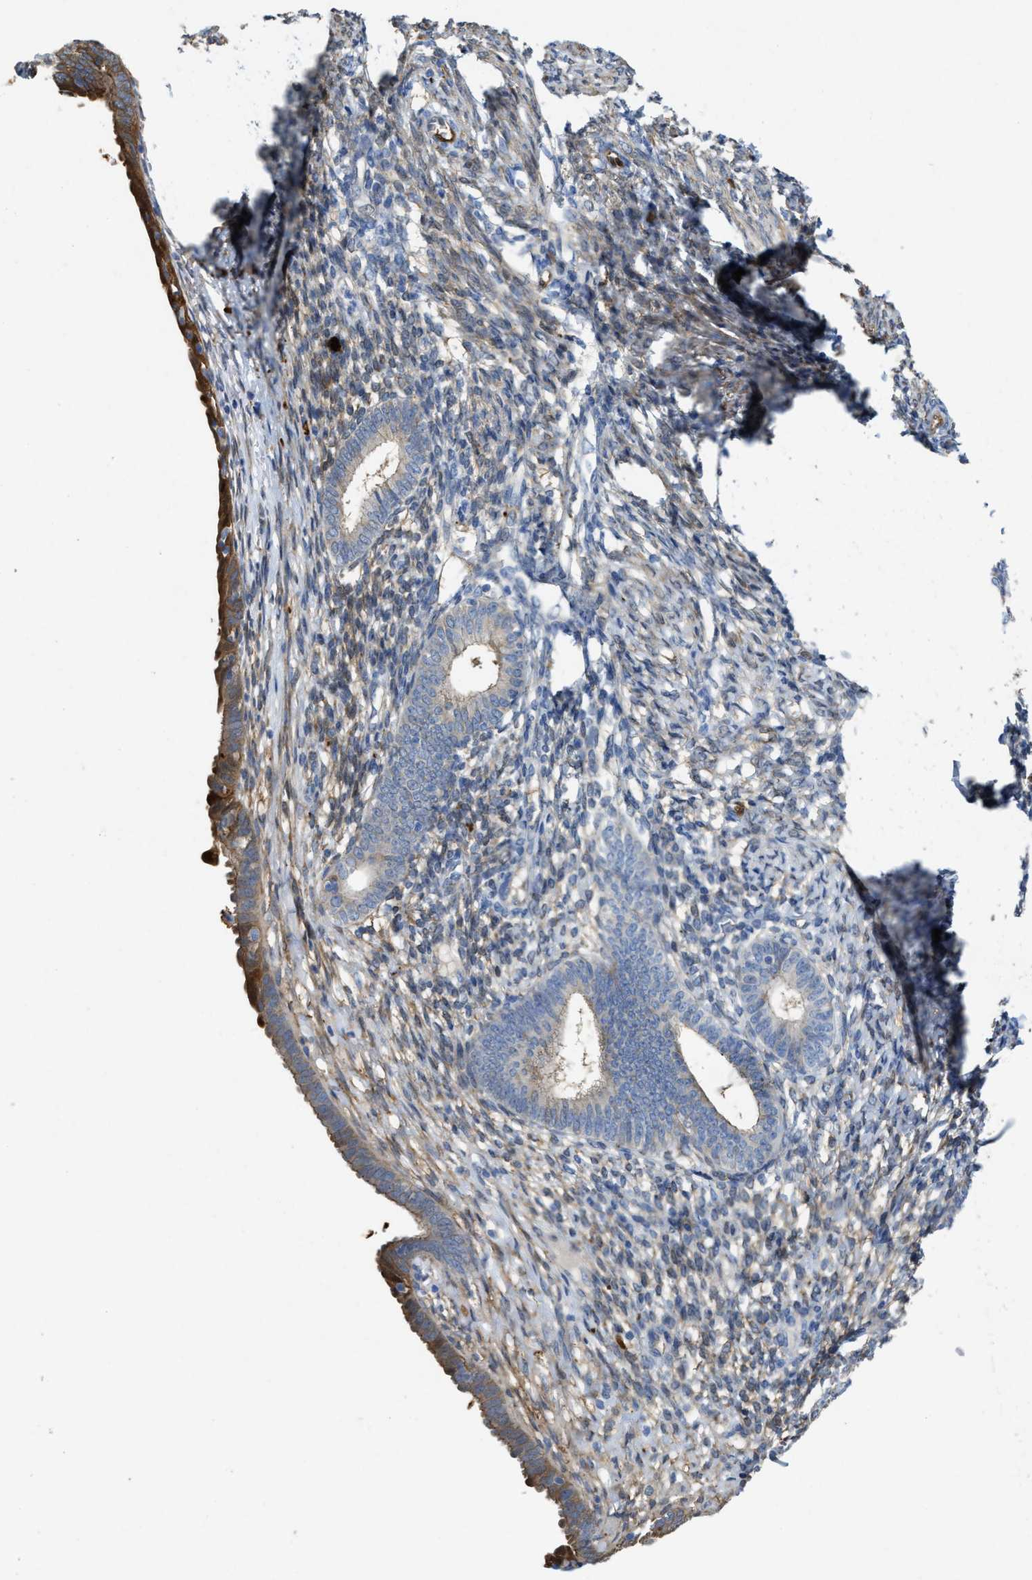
{"staining": {"intensity": "weak", "quantity": "<25%", "location": "cytoplasmic/membranous"}, "tissue": "endometrium", "cell_type": "Cells in endometrial stroma", "image_type": "normal", "snomed": [{"axis": "morphology", "description": "Normal tissue, NOS"}, {"axis": "morphology", "description": "Adenocarcinoma, NOS"}, {"axis": "topography", "description": "Endometrium"}], "caption": "Immunohistochemistry histopathology image of normal human endometrium stained for a protein (brown), which reveals no expression in cells in endometrial stroma. (DAB immunohistochemistry (IHC) with hematoxylin counter stain).", "gene": "ASS1", "patient": {"sex": "female", "age": 57}}